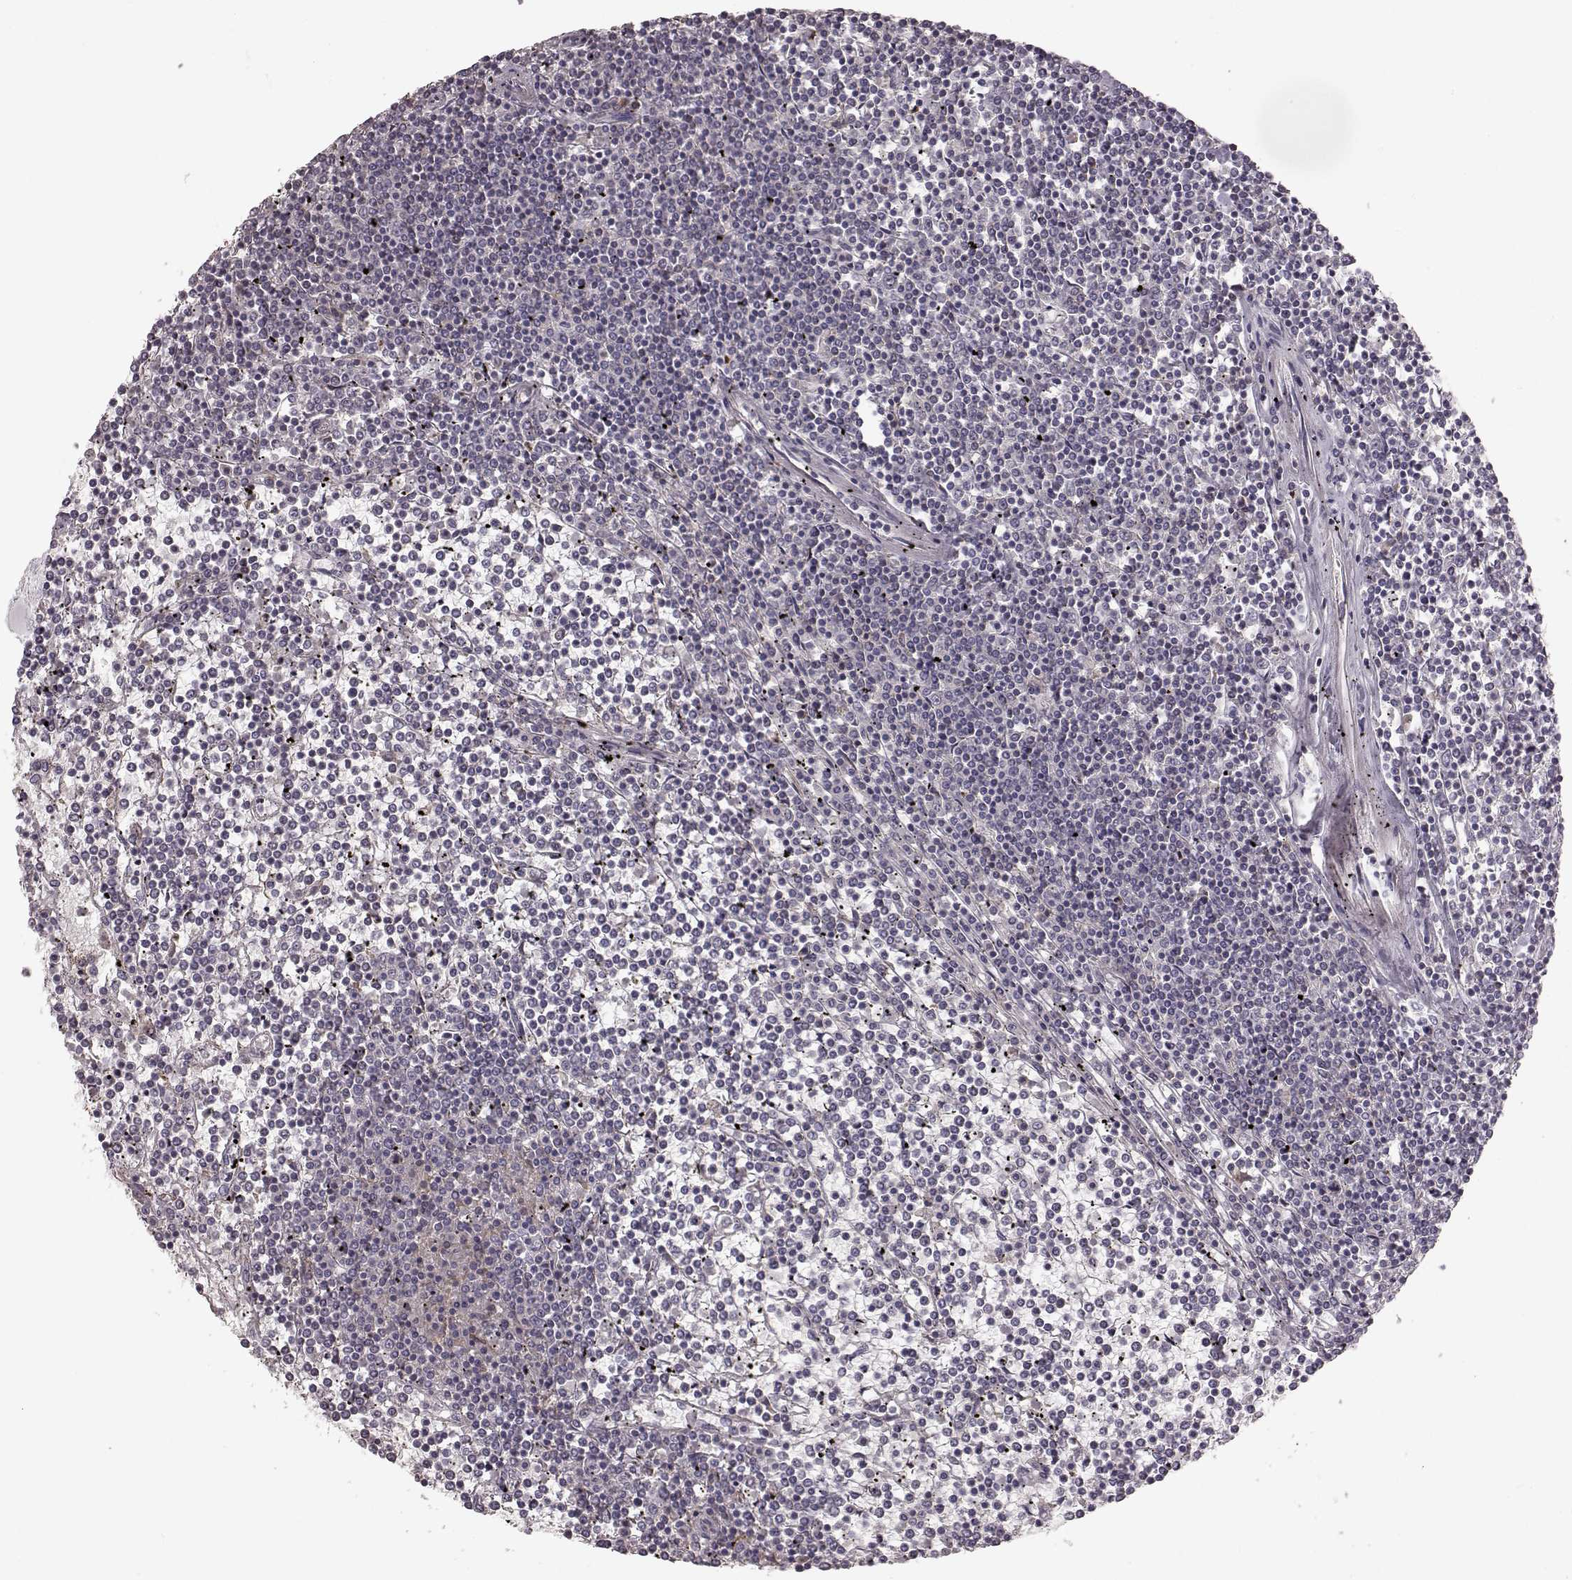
{"staining": {"intensity": "negative", "quantity": "none", "location": "none"}, "tissue": "lymphoma", "cell_type": "Tumor cells", "image_type": "cancer", "snomed": [{"axis": "morphology", "description": "Malignant lymphoma, non-Hodgkin's type, Low grade"}, {"axis": "topography", "description": "Spleen"}], "caption": "Tumor cells show no significant protein expression in lymphoma. (DAB (3,3'-diaminobenzidine) immunohistochemistry with hematoxylin counter stain).", "gene": "PRLHR", "patient": {"sex": "female", "age": 19}}